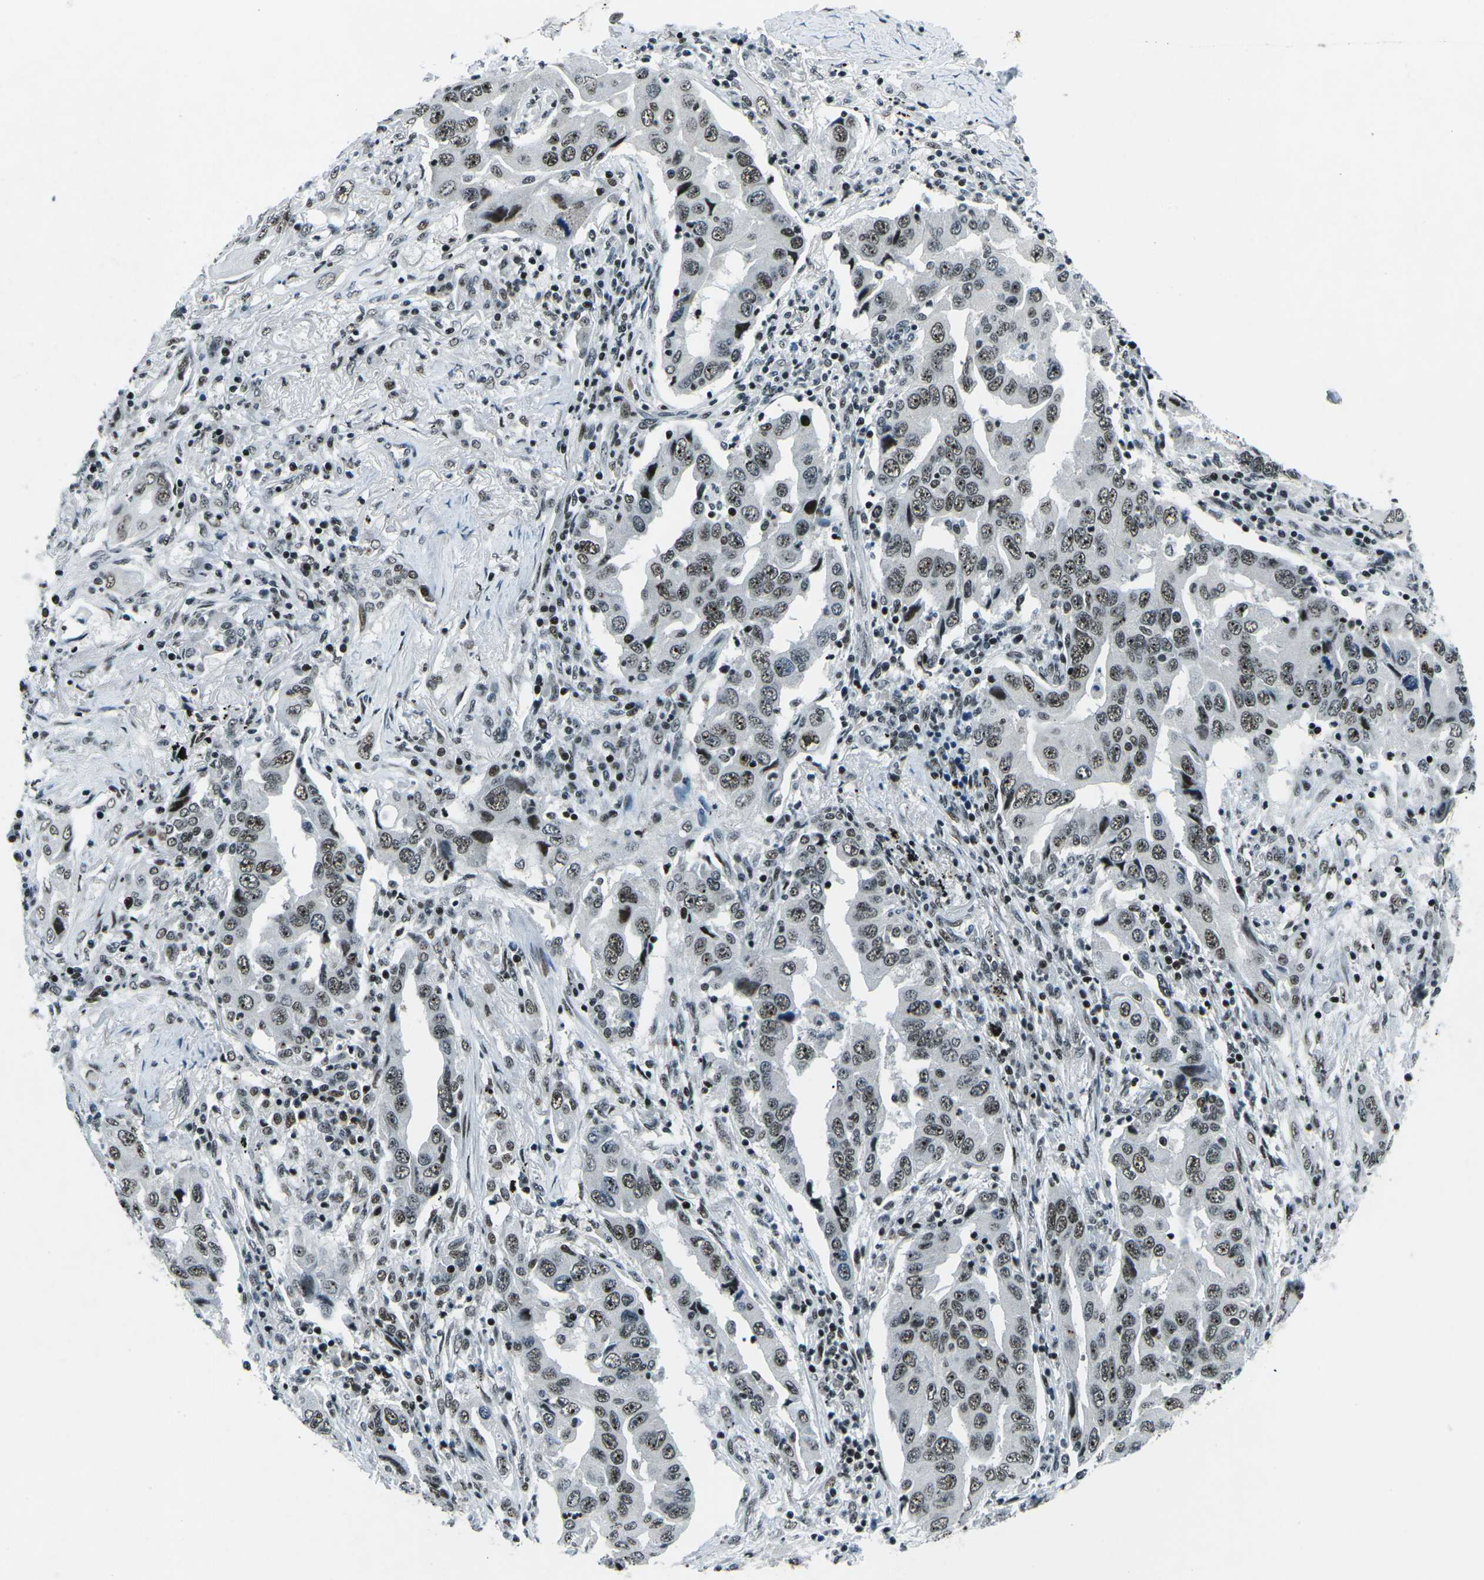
{"staining": {"intensity": "moderate", "quantity": ">75%", "location": "nuclear"}, "tissue": "lung cancer", "cell_type": "Tumor cells", "image_type": "cancer", "snomed": [{"axis": "morphology", "description": "Adenocarcinoma, NOS"}, {"axis": "topography", "description": "Lung"}], "caption": "About >75% of tumor cells in lung adenocarcinoma show moderate nuclear protein positivity as visualized by brown immunohistochemical staining.", "gene": "RBL2", "patient": {"sex": "female", "age": 65}}